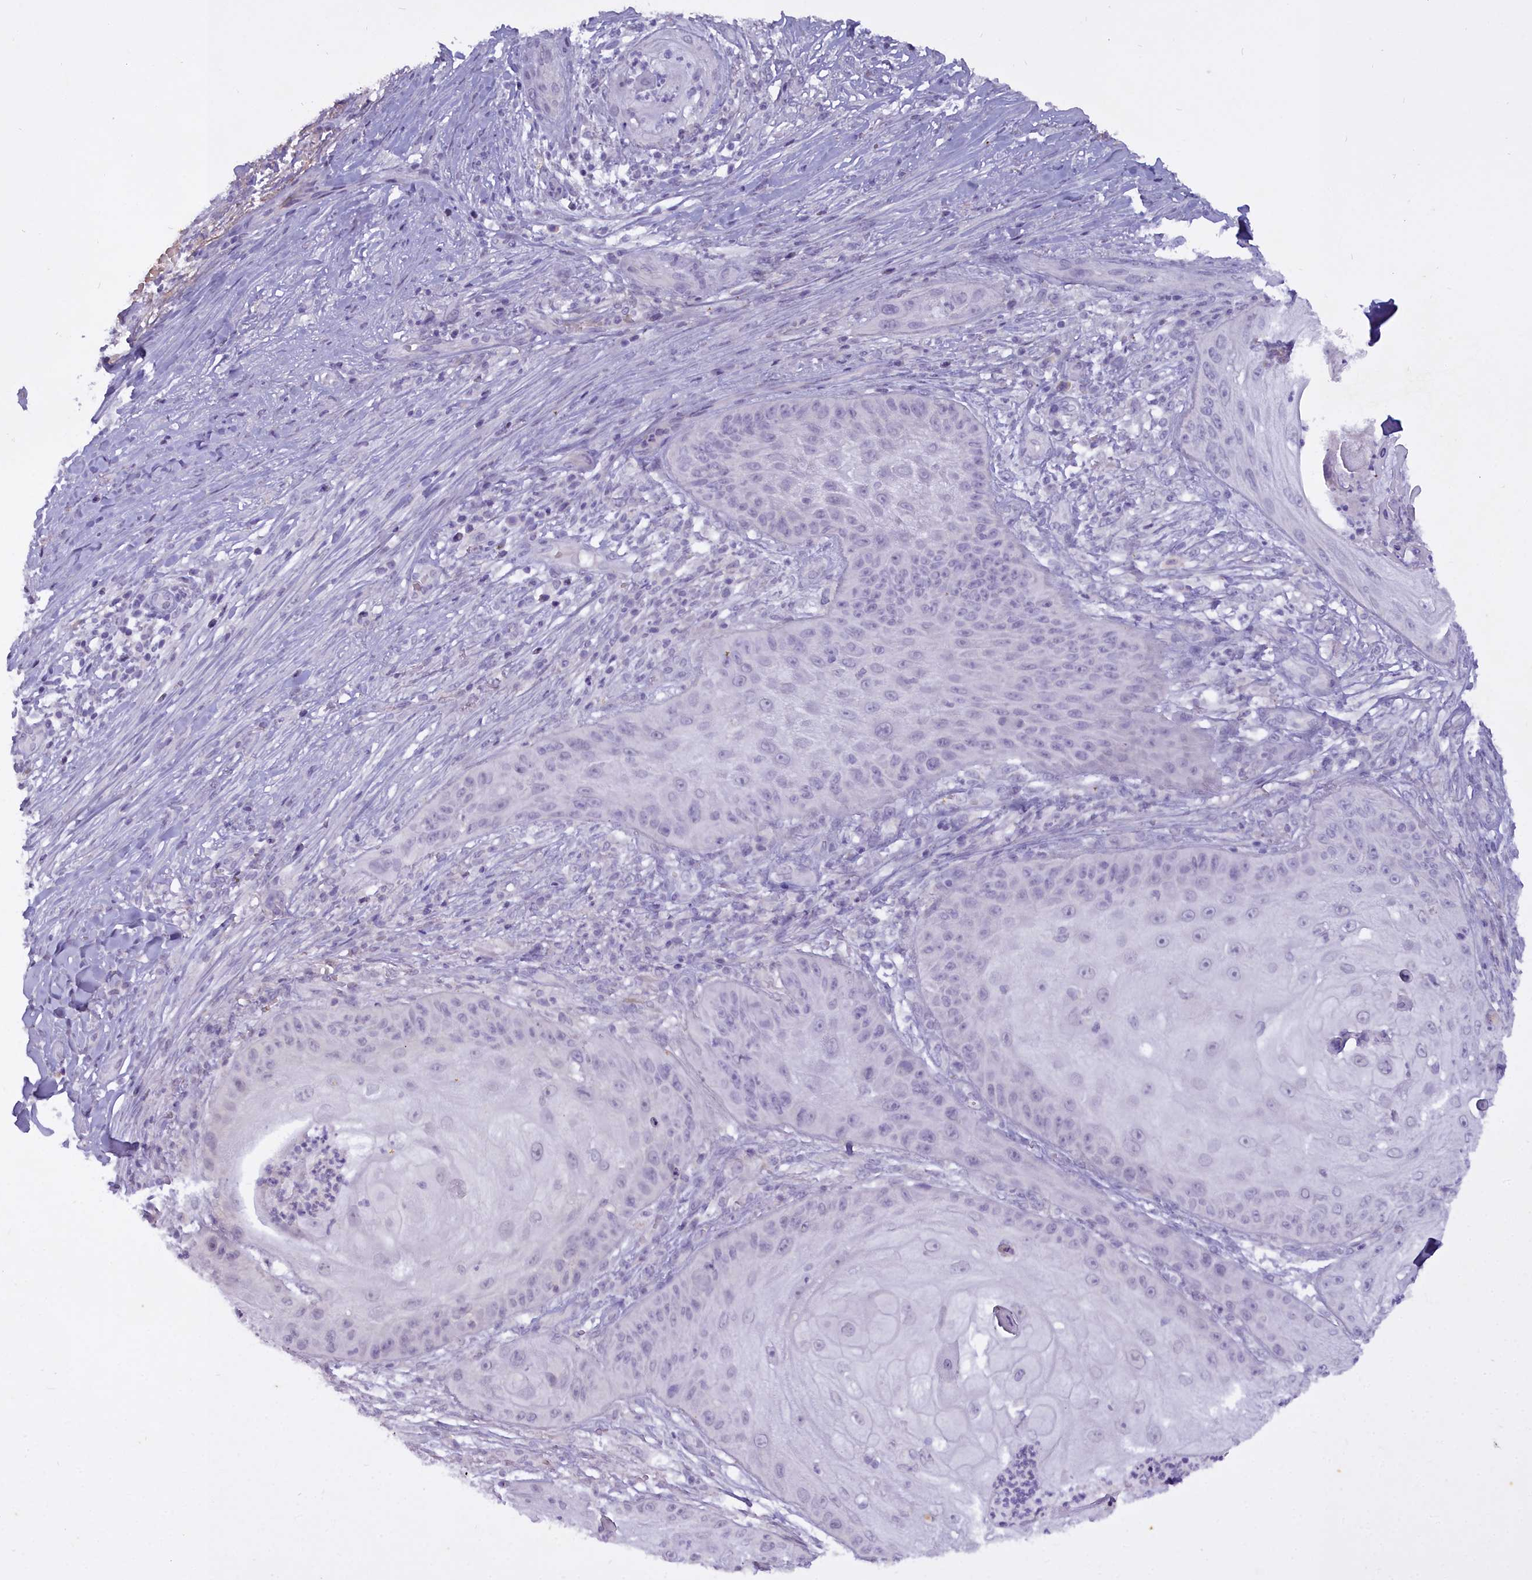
{"staining": {"intensity": "negative", "quantity": "none", "location": "none"}, "tissue": "skin cancer", "cell_type": "Tumor cells", "image_type": "cancer", "snomed": [{"axis": "morphology", "description": "Squamous cell carcinoma, NOS"}, {"axis": "topography", "description": "Skin"}], "caption": "Tumor cells show no significant protein expression in squamous cell carcinoma (skin). The staining is performed using DAB brown chromogen with nuclei counter-stained in using hematoxylin.", "gene": "OSTN", "patient": {"sex": "male", "age": 70}}